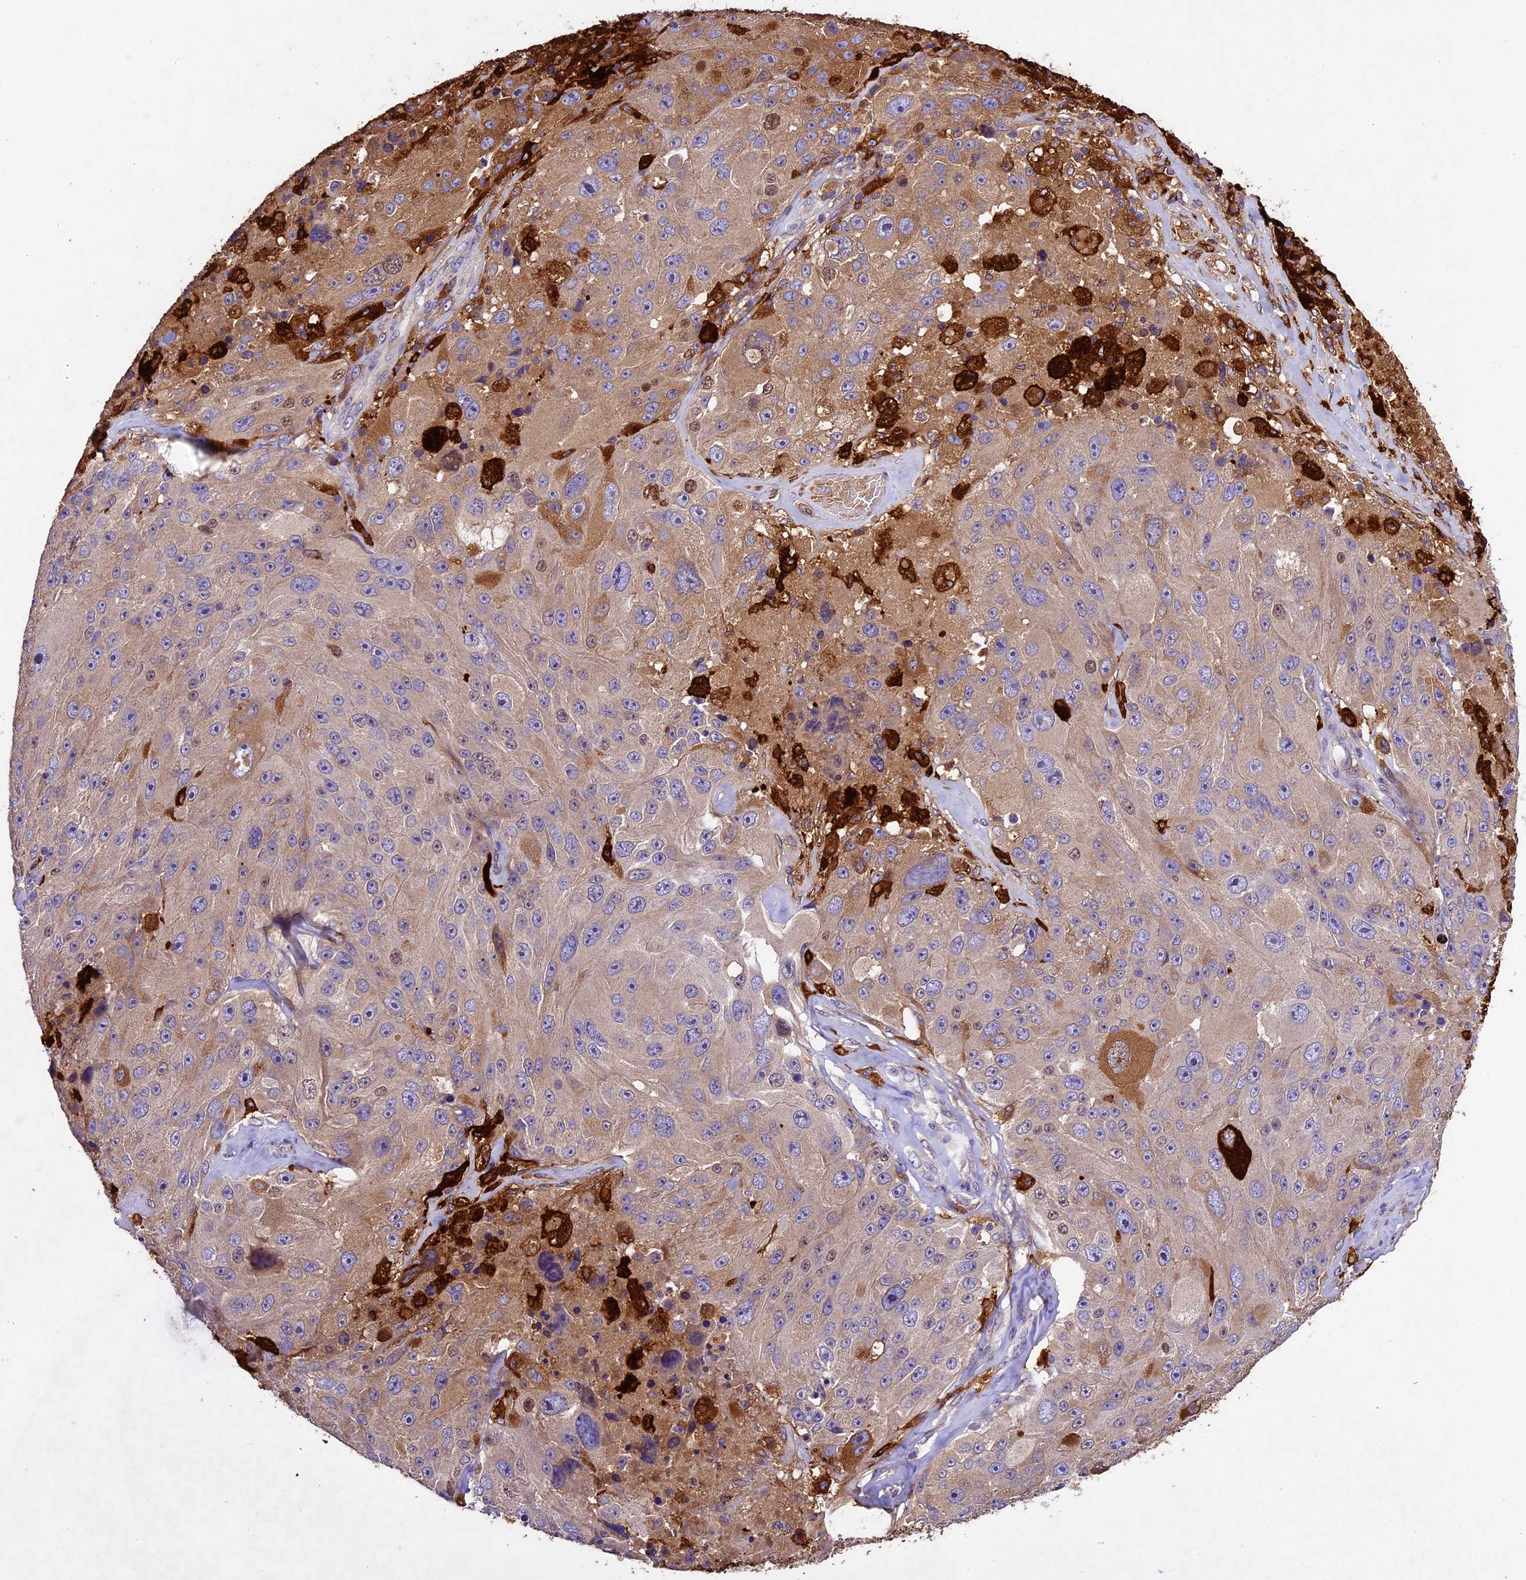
{"staining": {"intensity": "weak", "quantity": "25%-75%", "location": "cytoplasmic/membranous"}, "tissue": "melanoma", "cell_type": "Tumor cells", "image_type": "cancer", "snomed": [{"axis": "morphology", "description": "Malignant melanoma, Metastatic site"}, {"axis": "topography", "description": "Lymph node"}], "caption": "High-power microscopy captured an IHC micrograph of melanoma, revealing weak cytoplasmic/membranous staining in approximately 25%-75% of tumor cells.", "gene": "CILP2", "patient": {"sex": "male", "age": 62}}